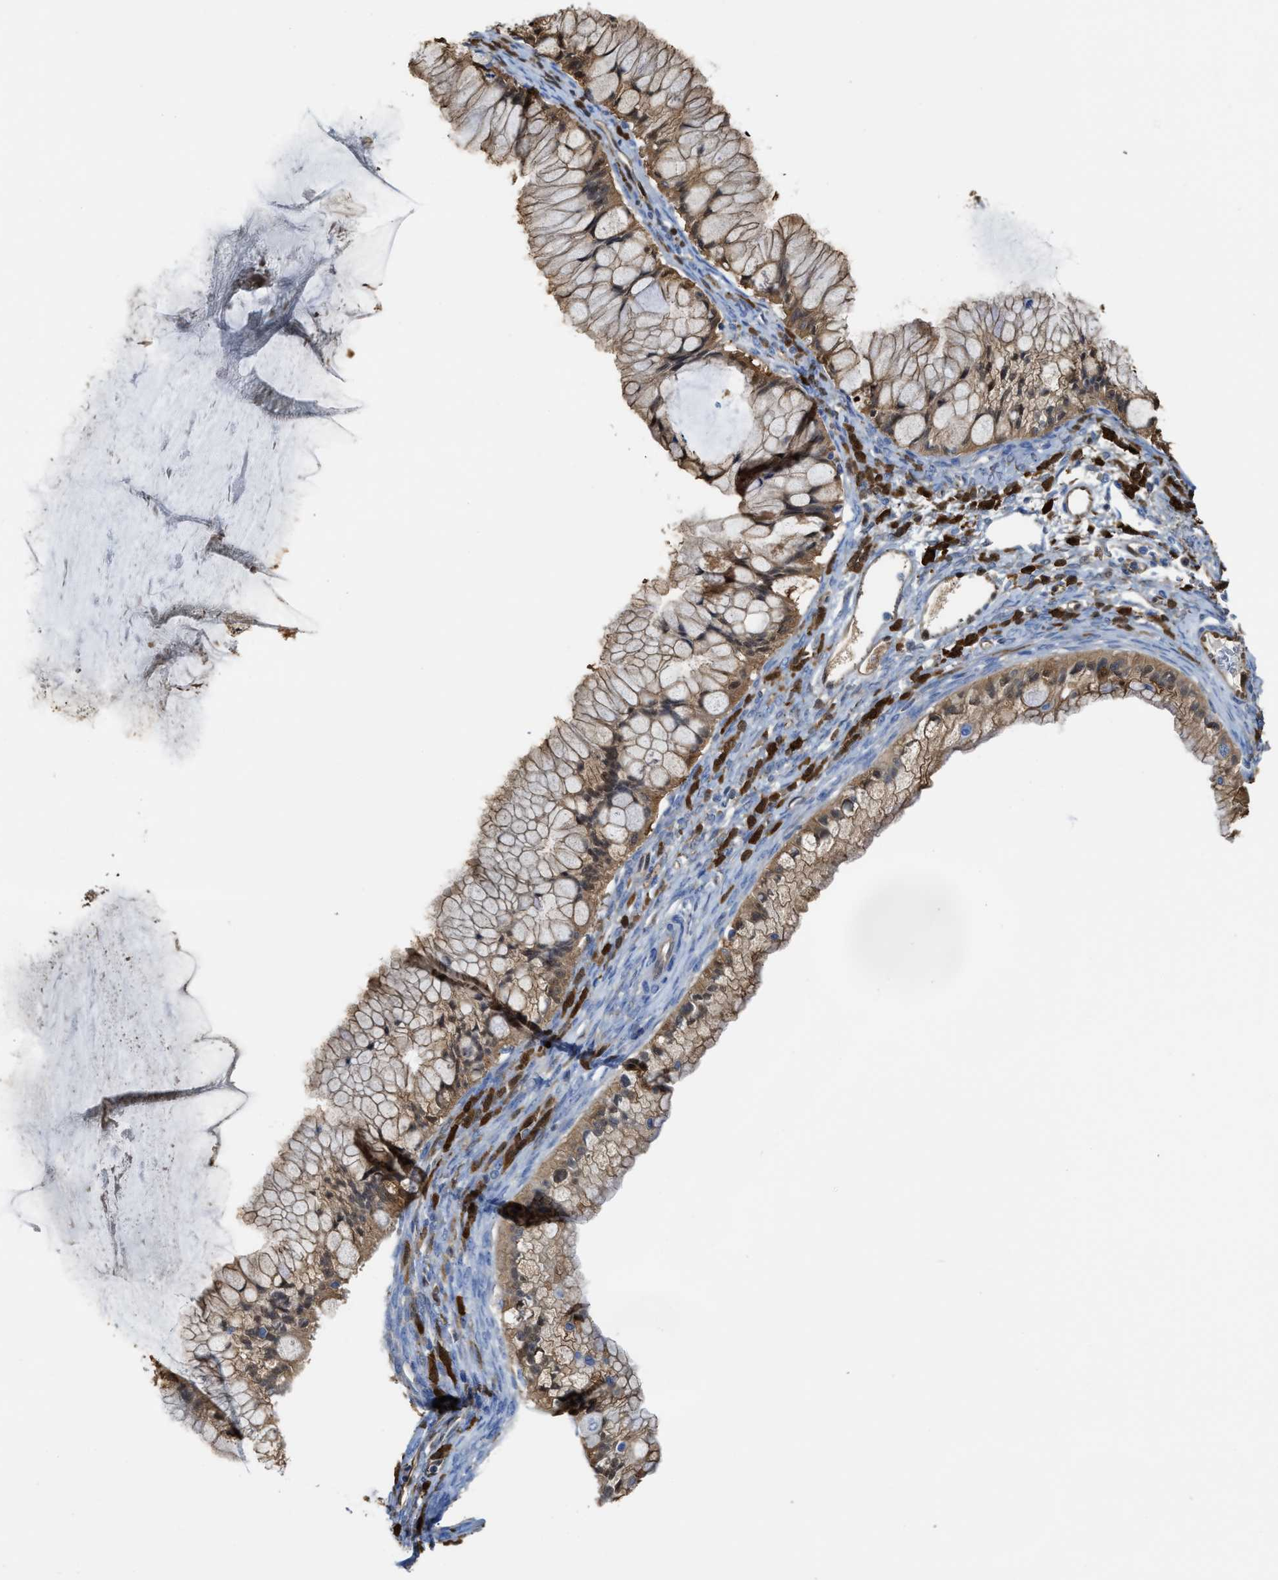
{"staining": {"intensity": "moderate", "quantity": ">75%", "location": "cytoplasmic/membranous"}, "tissue": "ovarian cancer", "cell_type": "Tumor cells", "image_type": "cancer", "snomed": [{"axis": "morphology", "description": "Cystadenocarcinoma, mucinous, NOS"}, {"axis": "topography", "description": "Ovary"}], "caption": "Approximately >75% of tumor cells in human ovarian mucinous cystadenocarcinoma reveal moderate cytoplasmic/membranous protein expression as visualized by brown immunohistochemical staining.", "gene": "ASS1", "patient": {"sex": "female", "age": 57}}